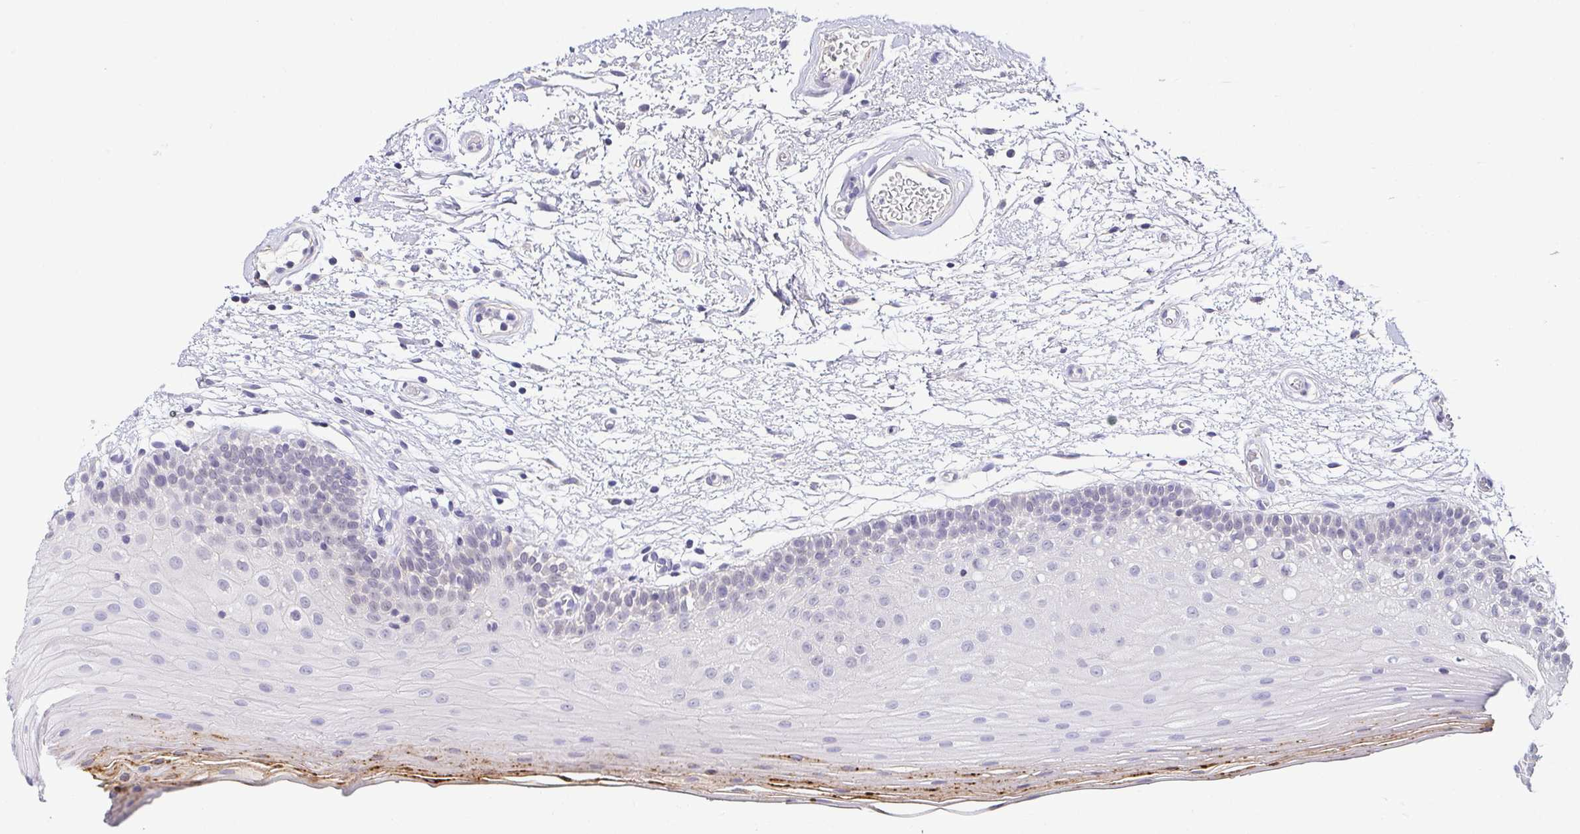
{"staining": {"intensity": "moderate", "quantity": "<25%", "location": "cytoplasmic/membranous"}, "tissue": "oral mucosa", "cell_type": "Squamous epithelial cells", "image_type": "normal", "snomed": [{"axis": "morphology", "description": "Normal tissue, NOS"}, {"axis": "morphology", "description": "Squamous cell carcinoma, NOS"}, {"axis": "topography", "description": "Oral tissue"}, {"axis": "topography", "description": "Tounge, NOS"}, {"axis": "topography", "description": "Head-Neck"}], "caption": "Normal oral mucosa was stained to show a protein in brown. There is low levels of moderate cytoplasmic/membranous expression in approximately <25% of squamous epithelial cells. (Stains: DAB (3,3'-diaminobenzidine) in brown, nuclei in blue, Microscopy: brightfield microscopy at high magnification).", "gene": "RNASE7", "patient": {"sex": "male", "age": 62}}